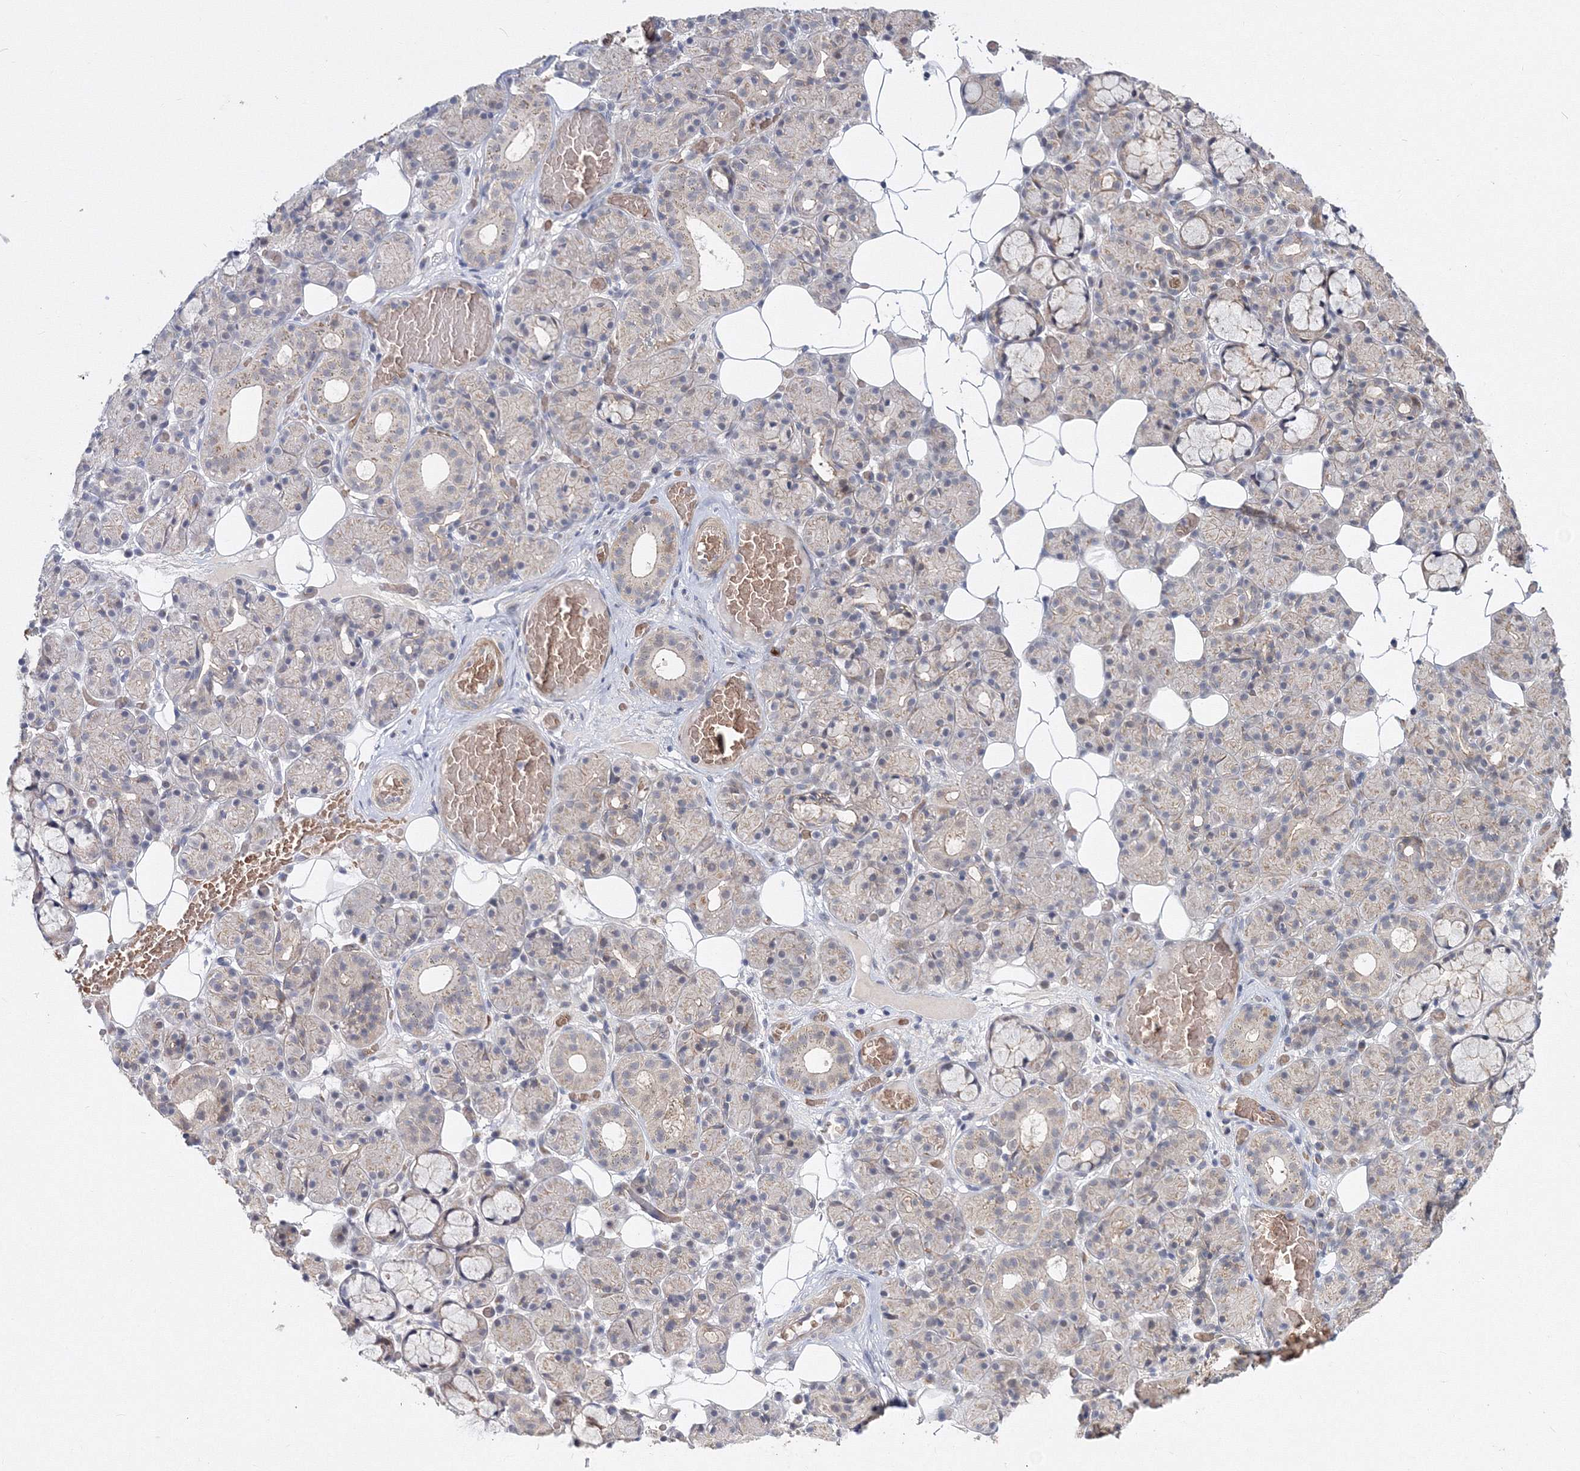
{"staining": {"intensity": "weak", "quantity": "<25%", "location": "cytoplasmic/membranous"}, "tissue": "salivary gland", "cell_type": "Glandular cells", "image_type": "normal", "snomed": [{"axis": "morphology", "description": "Normal tissue, NOS"}, {"axis": "topography", "description": "Salivary gland"}], "caption": "Glandular cells show no significant protein positivity in normal salivary gland. (Immunohistochemistry (ihc), brightfield microscopy, high magnification).", "gene": "C11orf52", "patient": {"sex": "male", "age": 63}}